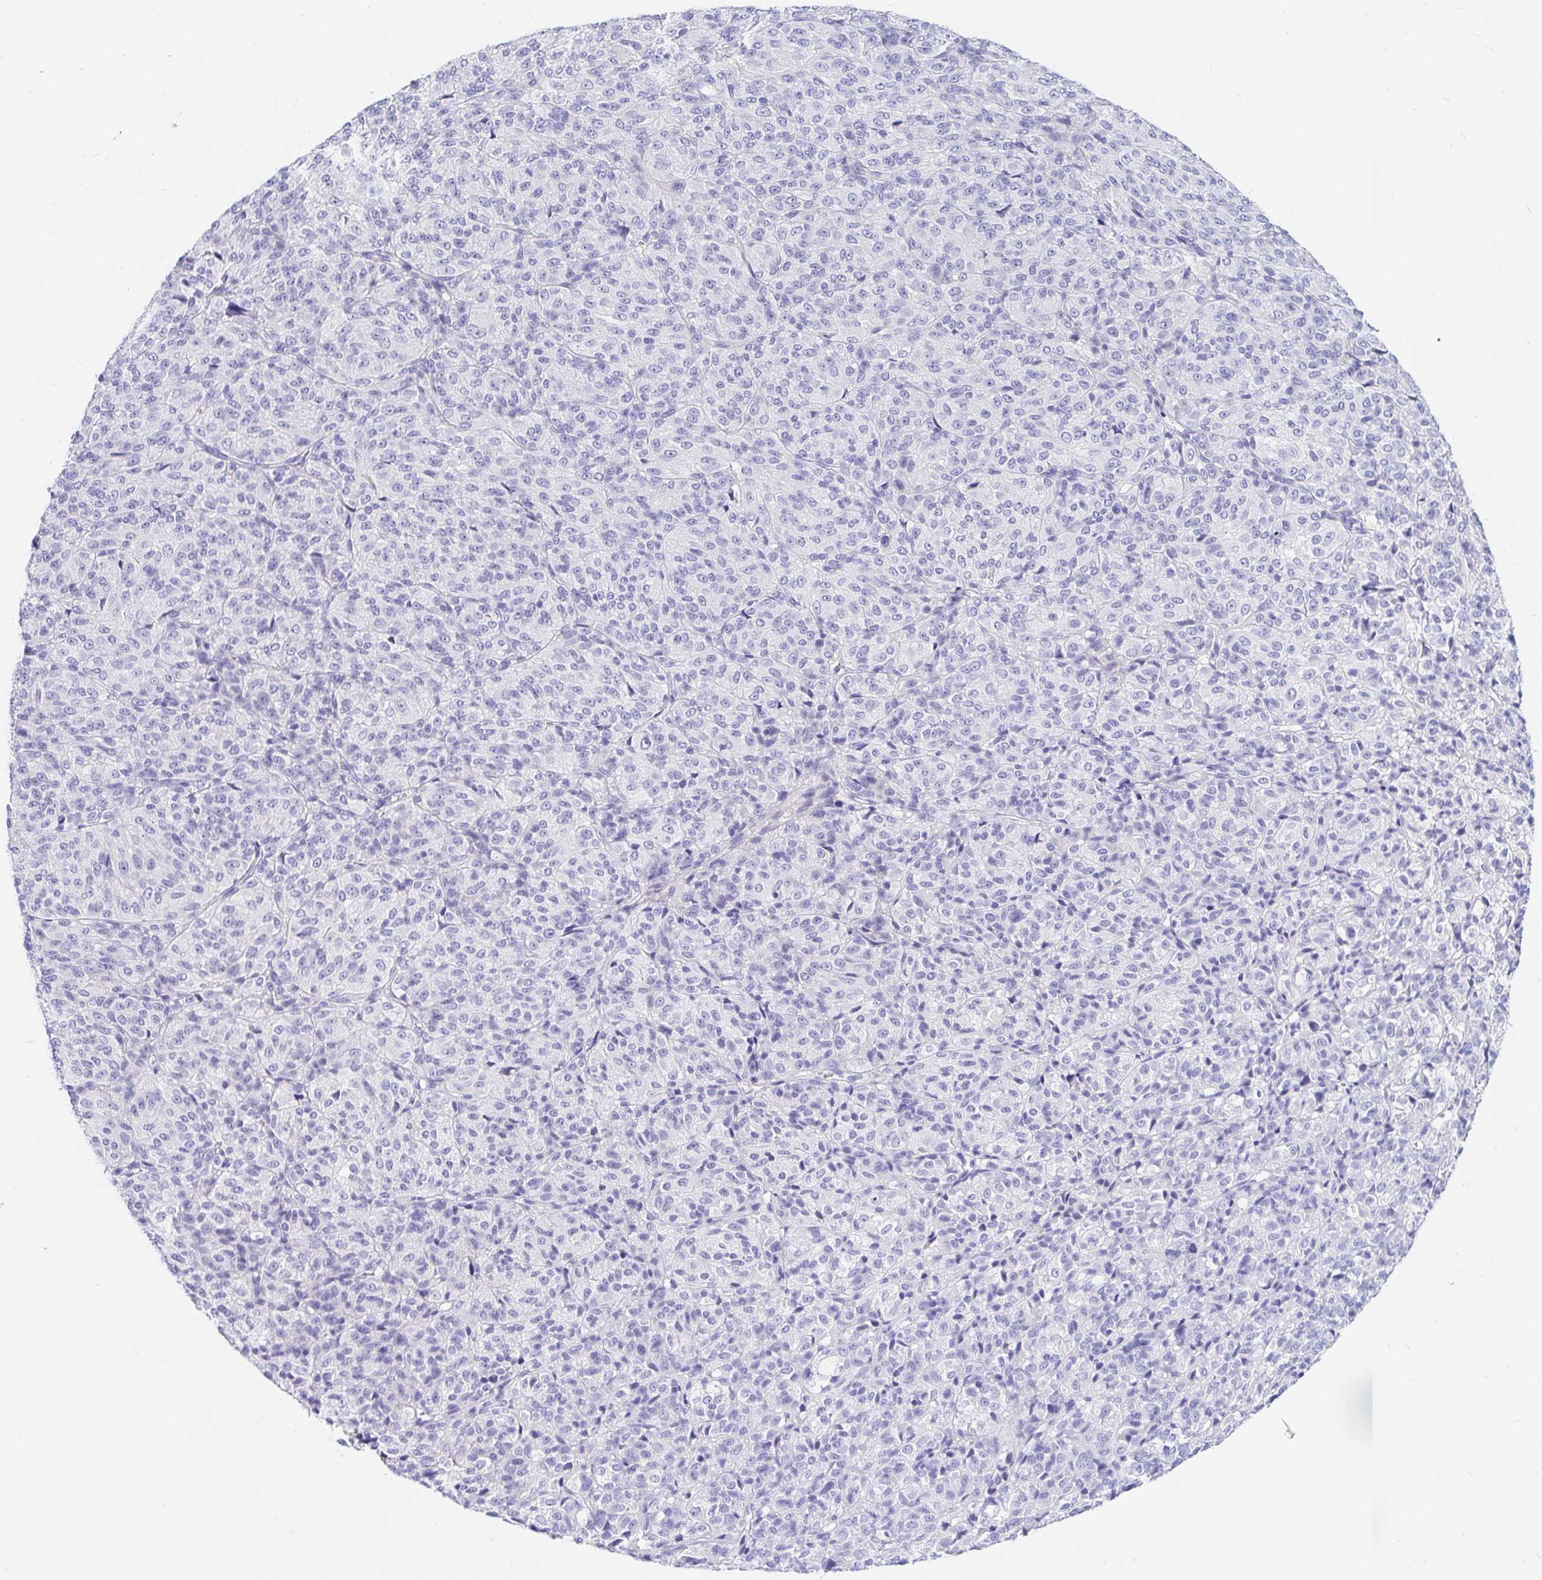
{"staining": {"intensity": "negative", "quantity": "none", "location": "none"}, "tissue": "melanoma", "cell_type": "Tumor cells", "image_type": "cancer", "snomed": [{"axis": "morphology", "description": "Malignant melanoma, Metastatic site"}, {"axis": "topography", "description": "Brain"}], "caption": "IHC photomicrograph of human melanoma stained for a protein (brown), which reveals no staining in tumor cells.", "gene": "NR2E1", "patient": {"sex": "female", "age": 56}}